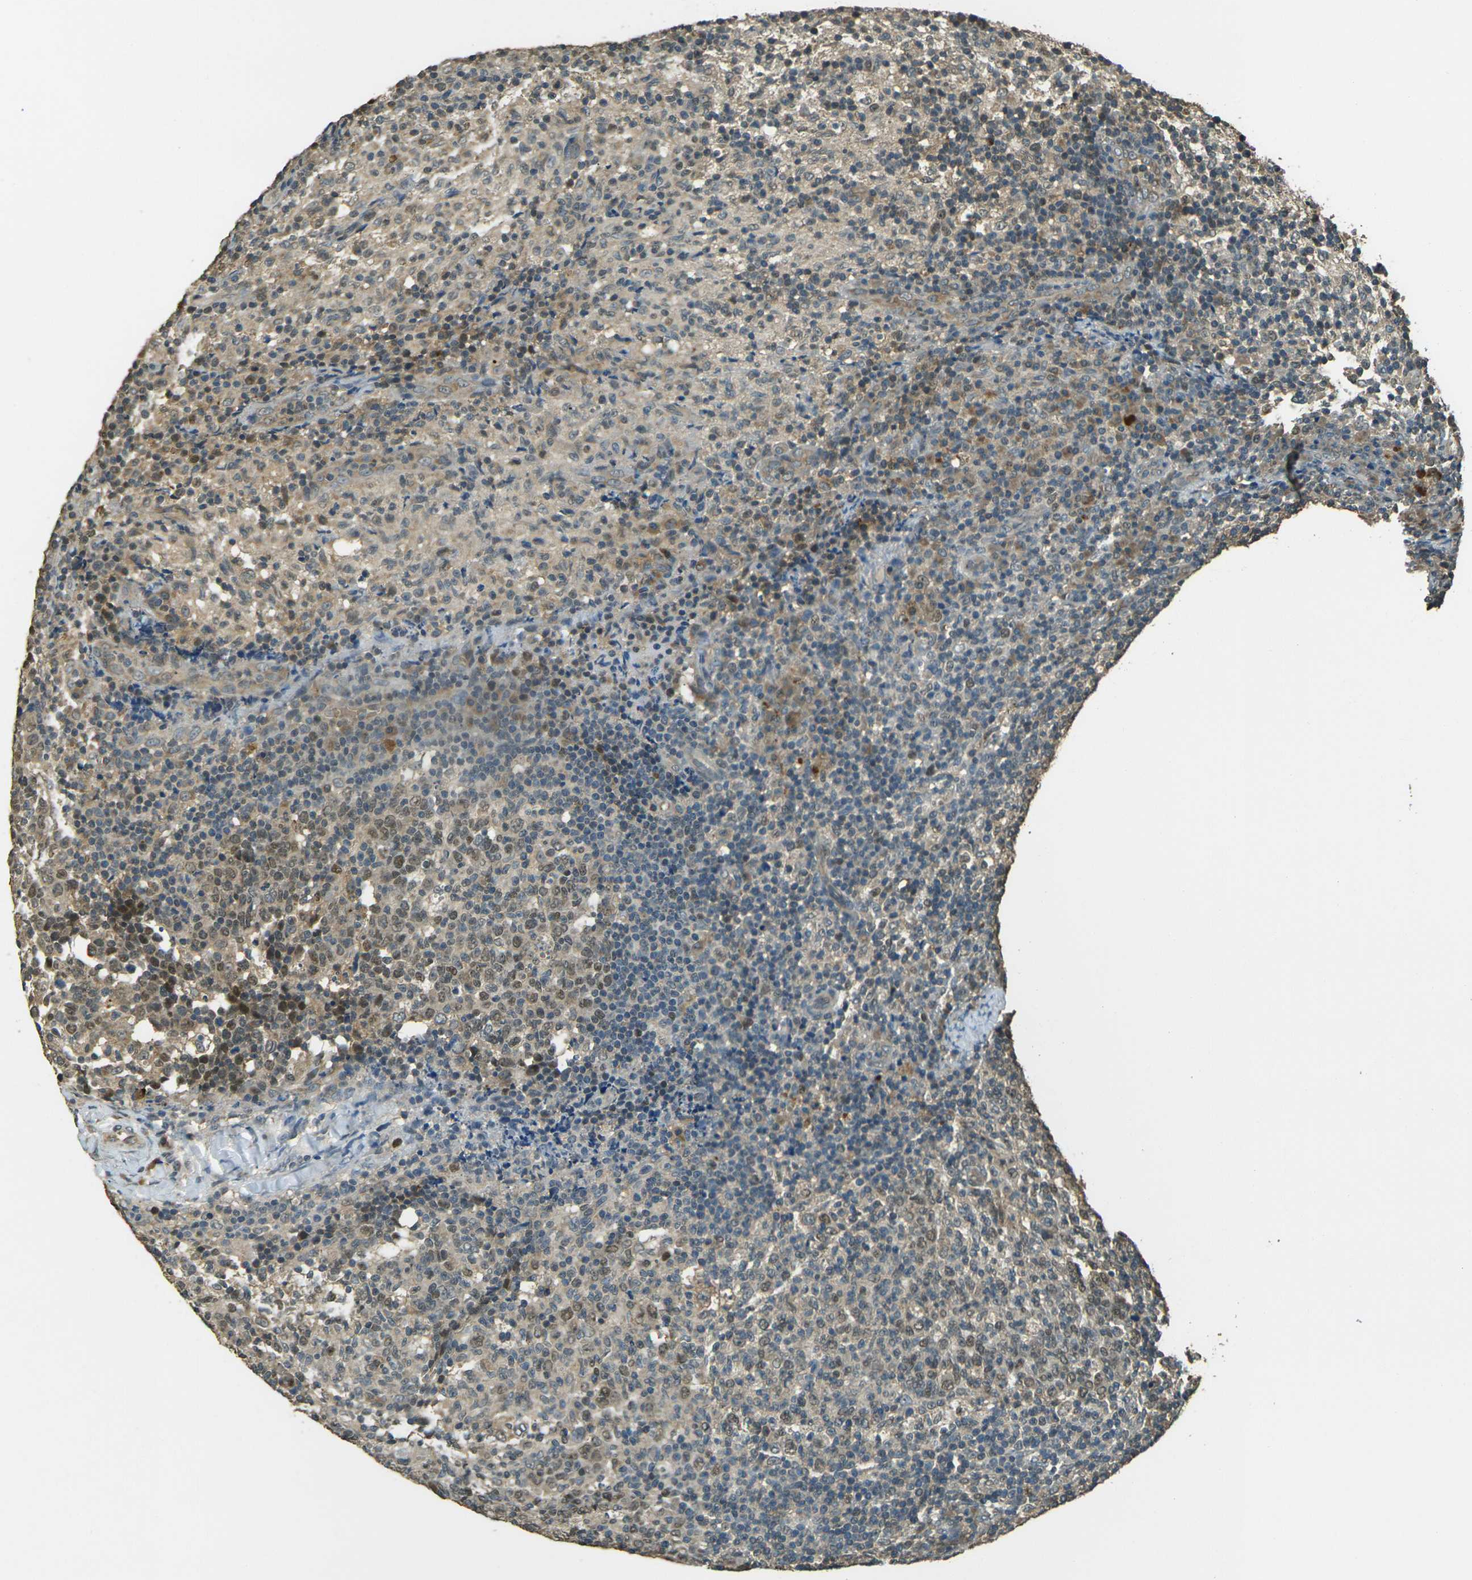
{"staining": {"intensity": "weak", "quantity": "25%-75%", "location": "cytoplasmic/membranous,nuclear"}, "tissue": "lymph node", "cell_type": "Germinal center cells", "image_type": "normal", "snomed": [{"axis": "morphology", "description": "Normal tissue, NOS"}, {"axis": "morphology", "description": "Inflammation, NOS"}, {"axis": "topography", "description": "Lymph node"}], "caption": "Weak cytoplasmic/membranous,nuclear protein expression is seen in approximately 25%-75% of germinal center cells in lymph node. (Brightfield microscopy of DAB IHC at high magnification).", "gene": "TOR1A", "patient": {"sex": "male", "age": 55}}